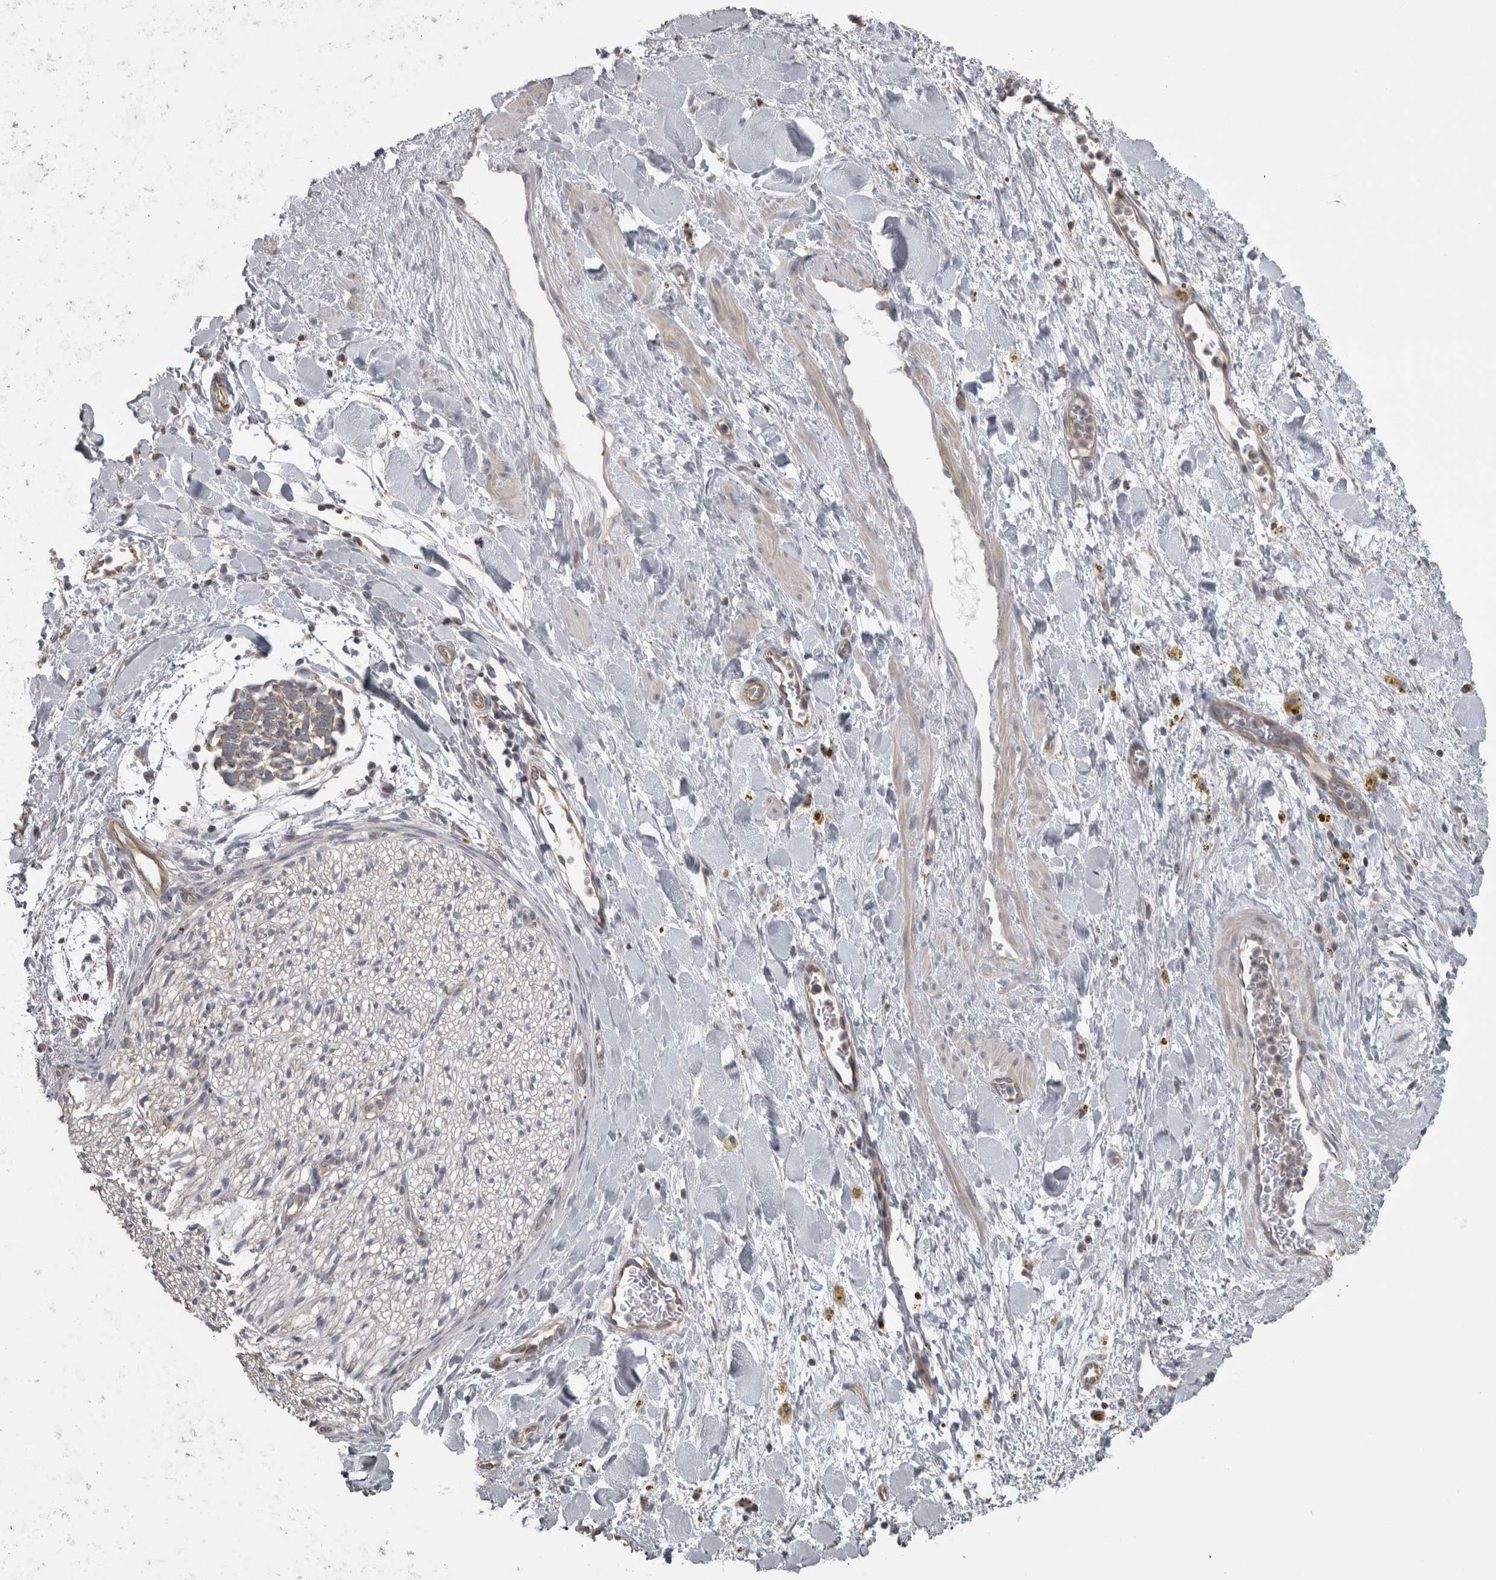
{"staining": {"intensity": "weak", "quantity": "<25%", "location": "cytoplasmic/membranous"}, "tissue": "adipose tissue", "cell_type": "Adipocytes", "image_type": "normal", "snomed": [{"axis": "morphology", "description": "Normal tissue, NOS"}, {"axis": "topography", "description": "Kidney"}, {"axis": "topography", "description": "Peripheral nerve tissue"}], "caption": "Immunohistochemistry image of normal adipose tissue stained for a protein (brown), which demonstrates no expression in adipocytes.", "gene": "PPP1R12B", "patient": {"sex": "male", "age": 7}}